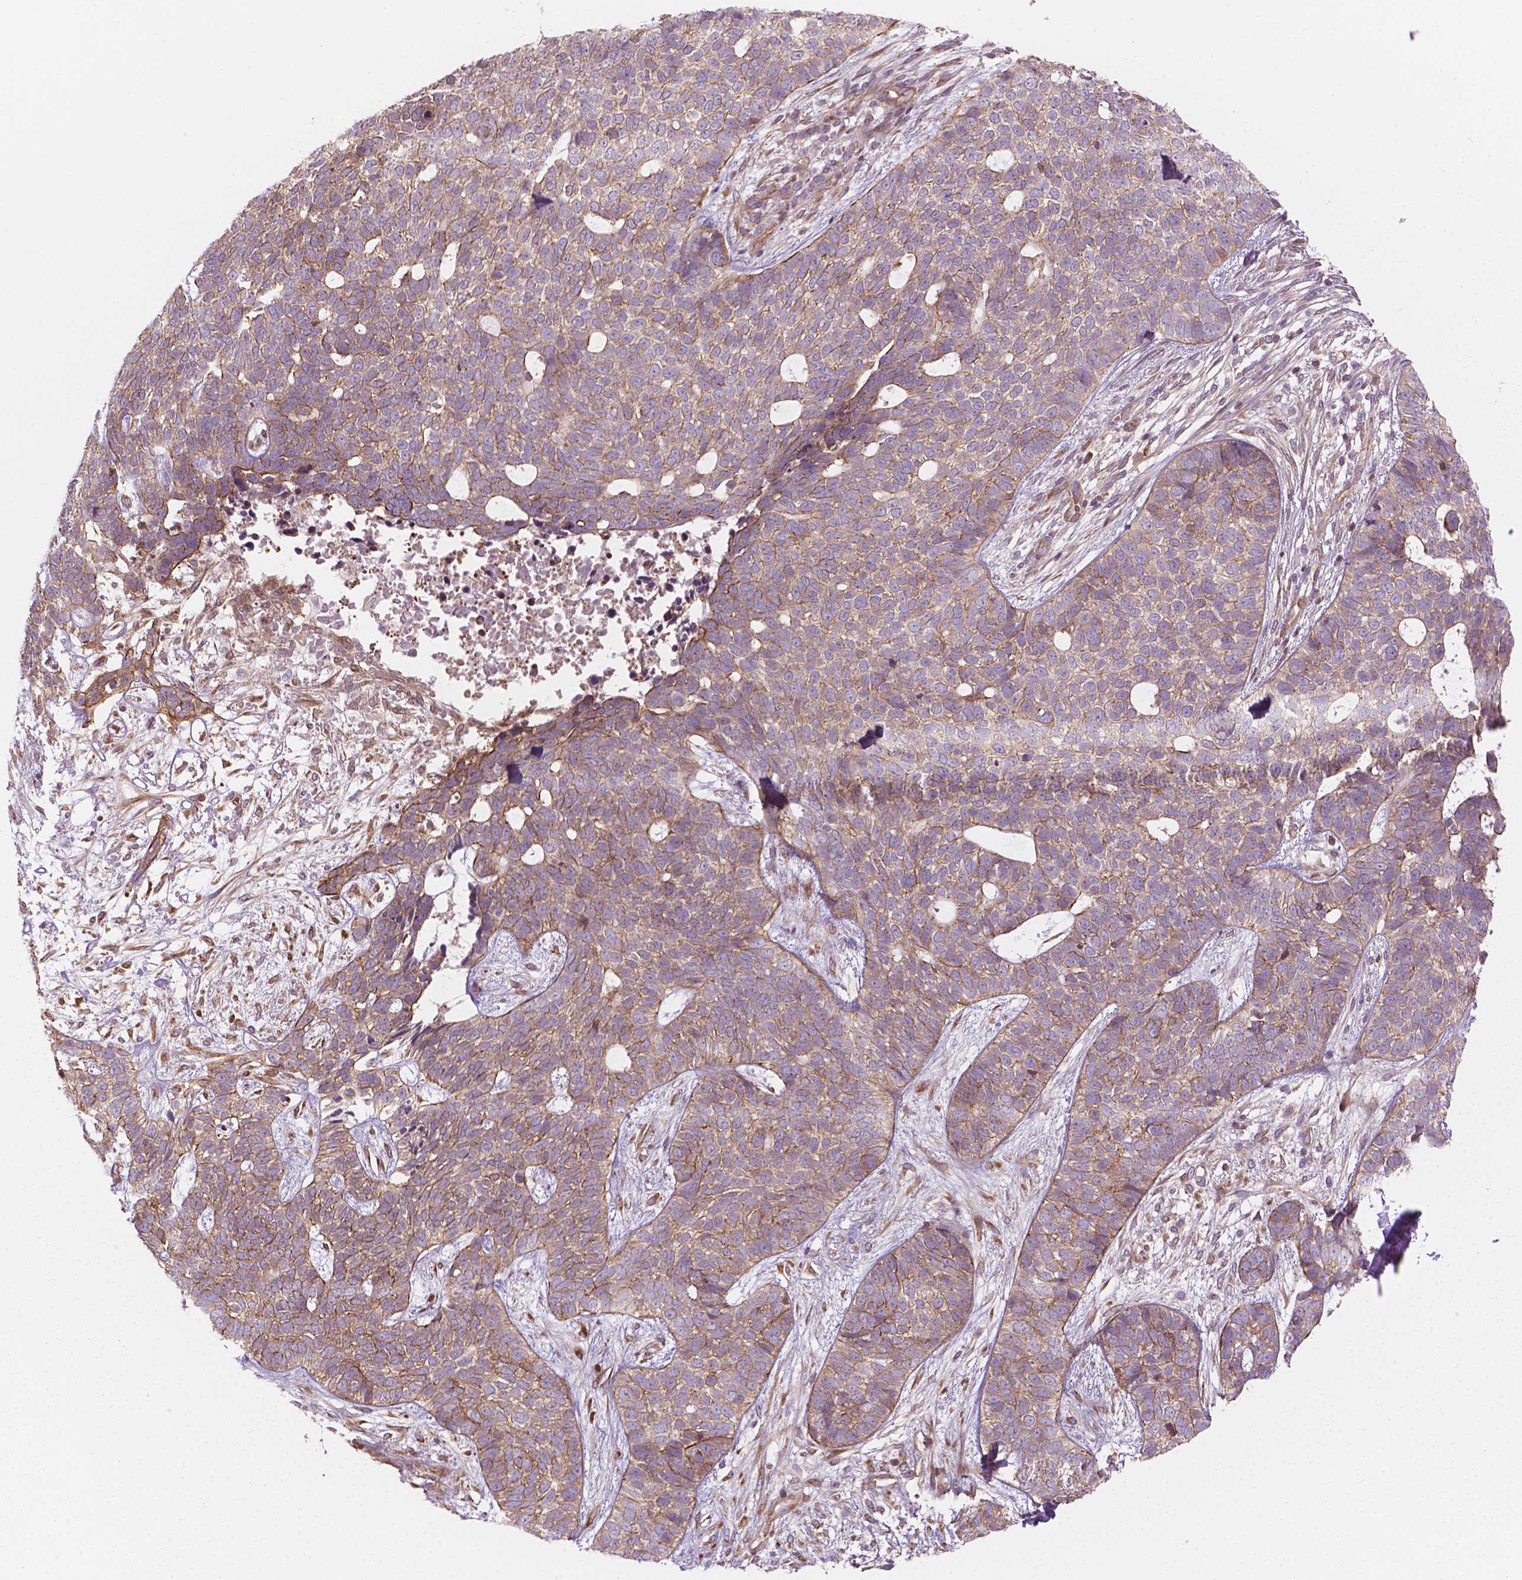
{"staining": {"intensity": "weak", "quantity": ">75%", "location": "cytoplasmic/membranous"}, "tissue": "skin cancer", "cell_type": "Tumor cells", "image_type": "cancer", "snomed": [{"axis": "morphology", "description": "Basal cell carcinoma"}, {"axis": "topography", "description": "Skin"}], "caption": "This is an image of IHC staining of skin cancer (basal cell carcinoma), which shows weak expression in the cytoplasmic/membranous of tumor cells.", "gene": "SURF4", "patient": {"sex": "female", "age": 69}}